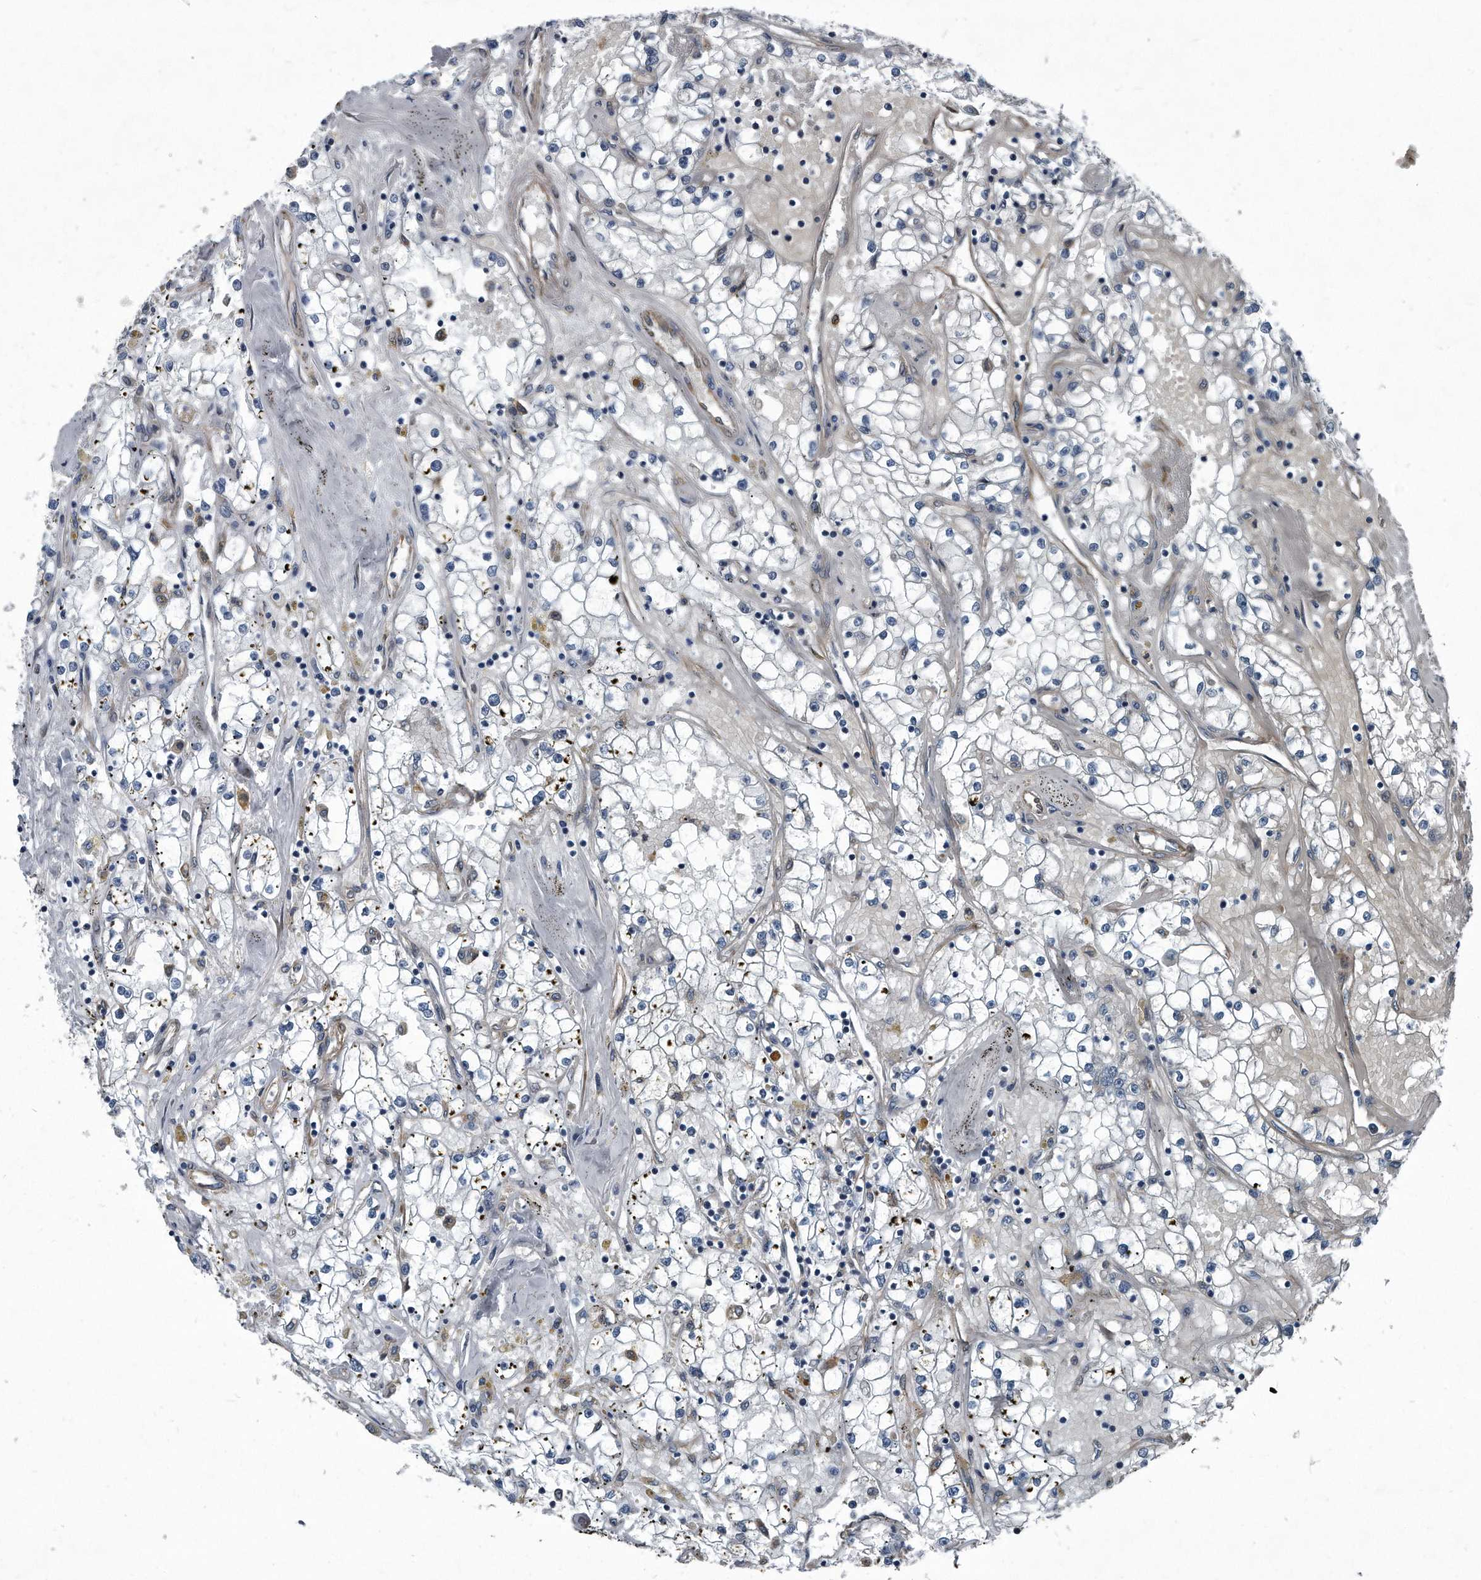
{"staining": {"intensity": "negative", "quantity": "none", "location": "none"}, "tissue": "renal cancer", "cell_type": "Tumor cells", "image_type": "cancer", "snomed": [{"axis": "morphology", "description": "Adenocarcinoma, NOS"}, {"axis": "topography", "description": "Kidney"}], "caption": "Renal cancer (adenocarcinoma) stained for a protein using IHC demonstrates no expression tumor cells.", "gene": "PLEC", "patient": {"sex": "male", "age": 56}}